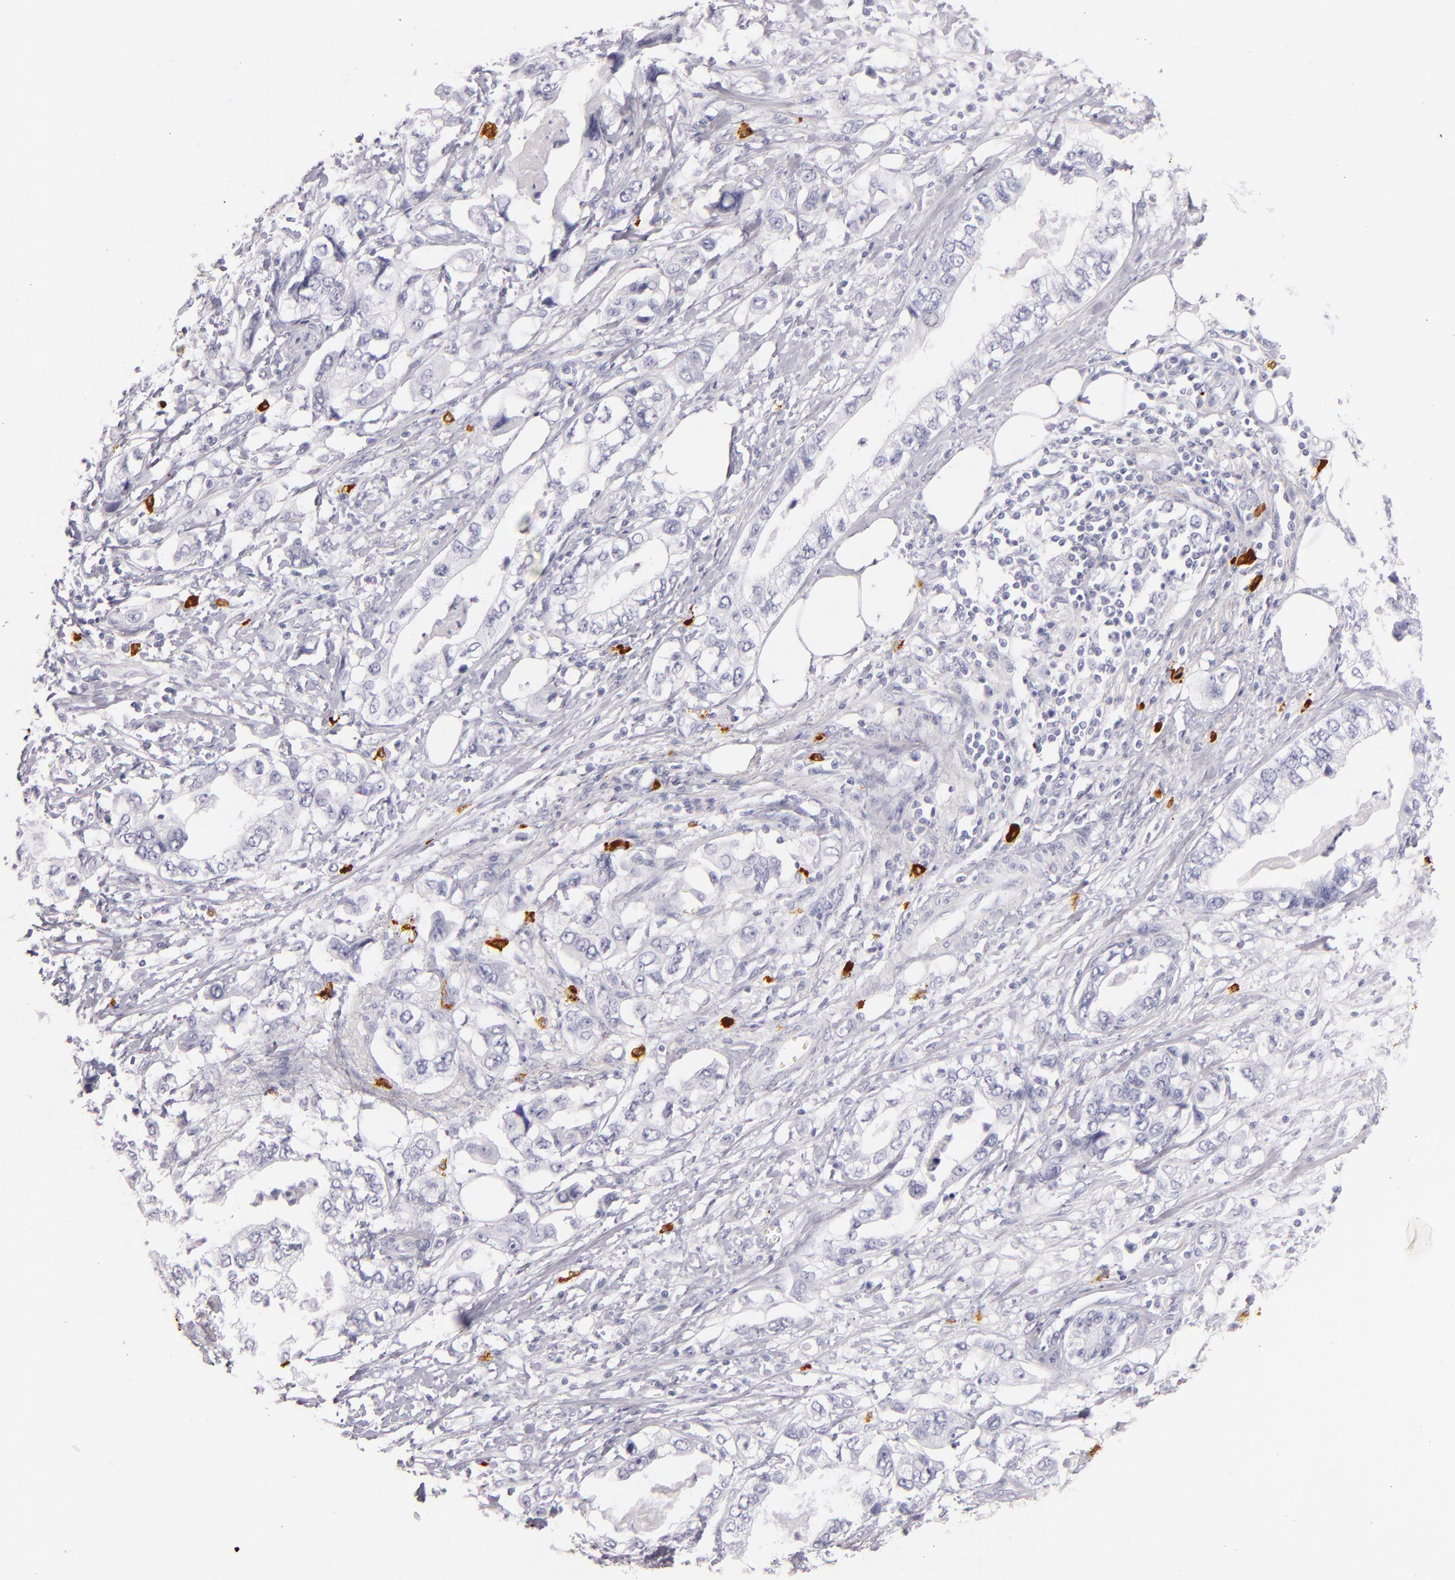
{"staining": {"intensity": "negative", "quantity": "none", "location": "none"}, "tissue": "stomach cancer", "cell_type": "Tumor cells", "image_type": "cancer", "snomed": [{"axis": "morphology", "description": "Adenocarcinoma, NOS"}, {"axis": "topography", "description": "Pancreas"}, {"axis": "topography", "description": "Stomach, upper"}], "caption": "Immunohistochemical staining of stomach cancer (adenocarcinoma) reveals no significant positivity in tumor cells. (DAB immunohistochemistry visualized using brightfield microscopy, high magnification).", "gene": "TPSD1", "patient": {"sex": "male", "age": 77}}